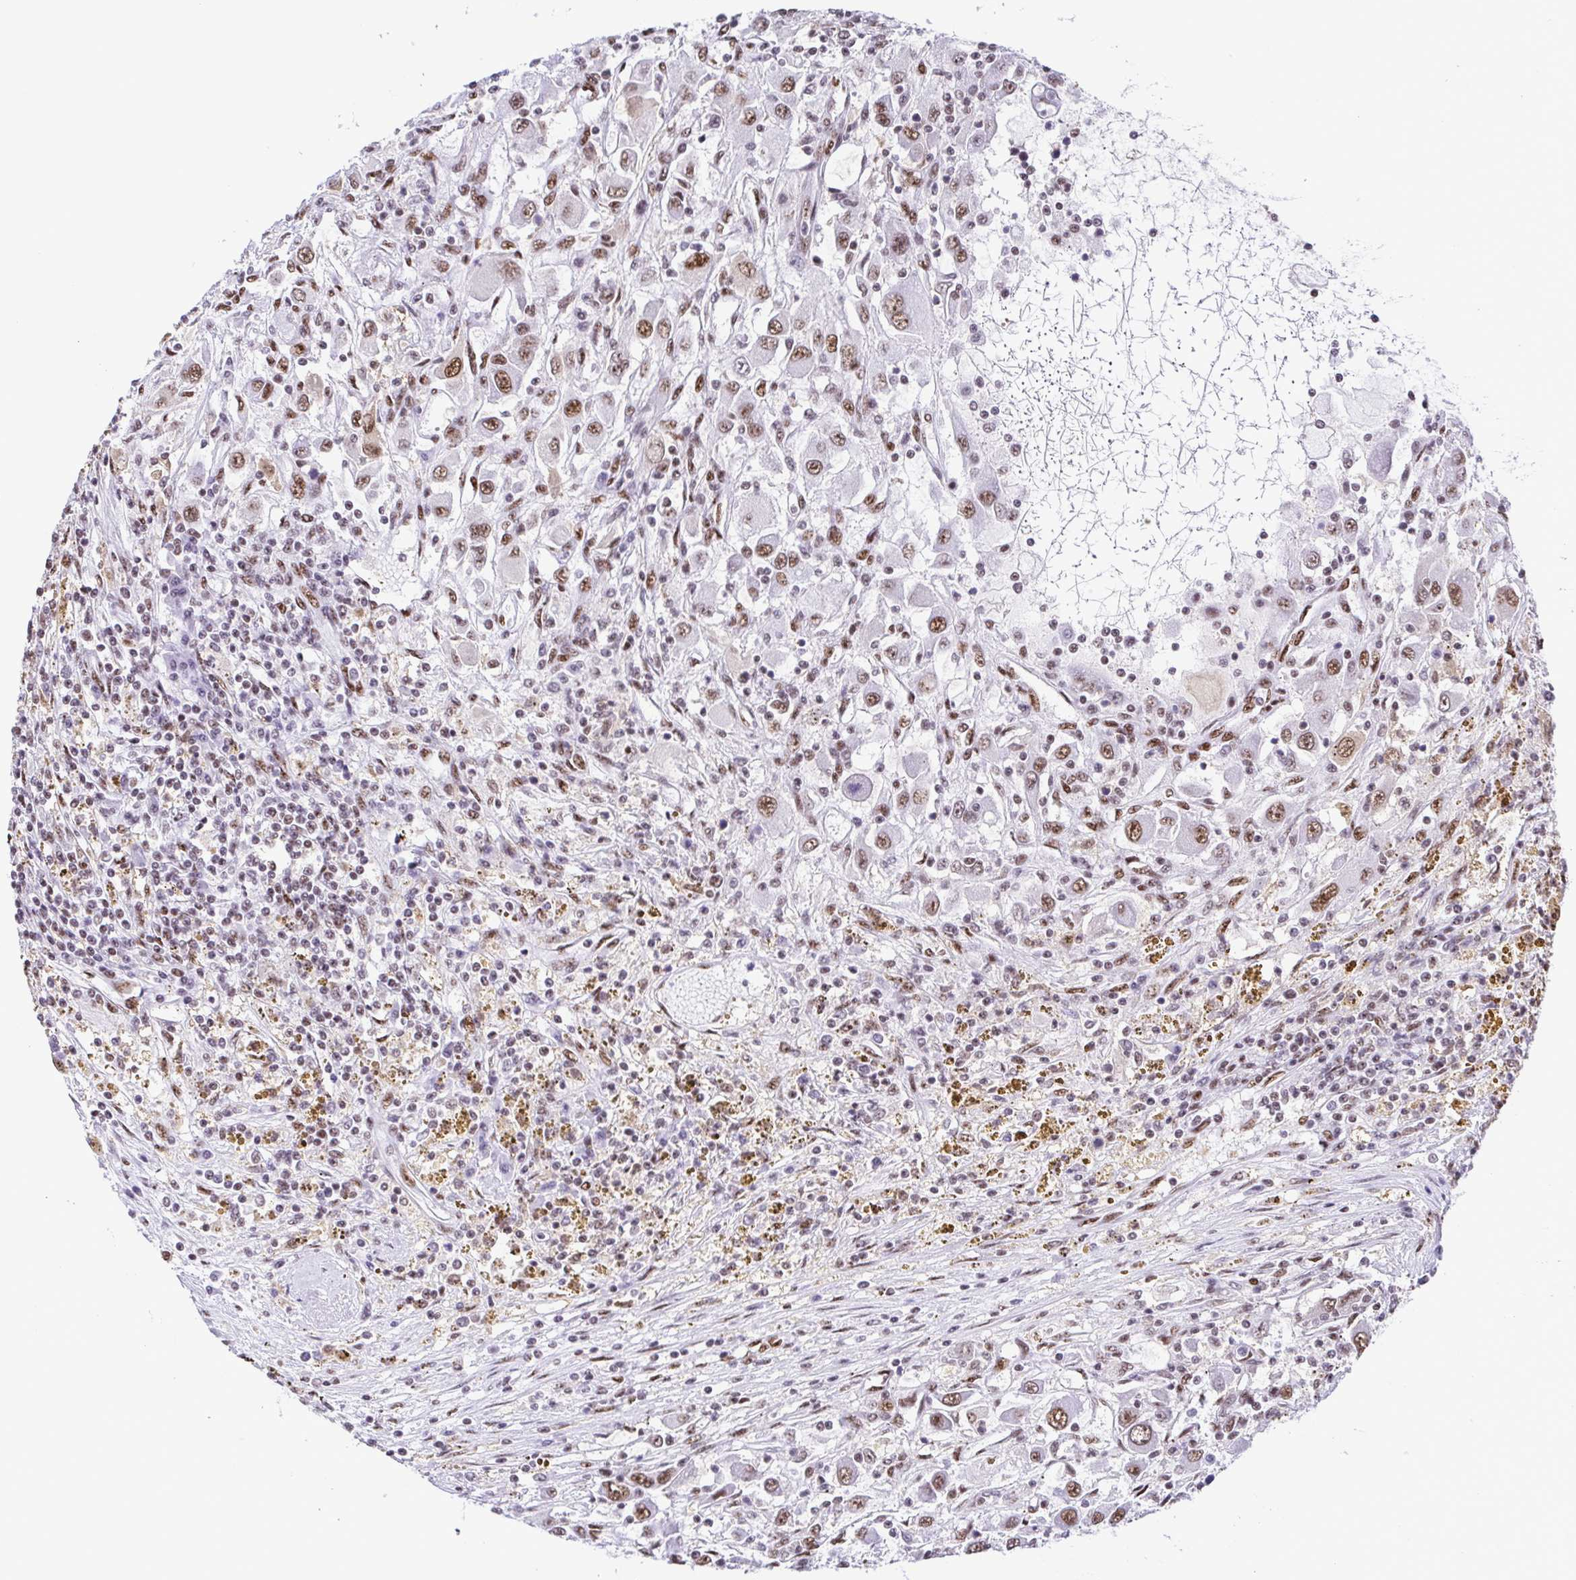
{"staining": {"intensity": "moderate", "quantity": ">75%", "location": "nuclear"}, "tissue": "renal cancer", "cell_type": "Tumor cells", "image_type": "cancer", "snomed": [{"axis": "morphology", "description": "Adenocarcinoma, NOS"}, {"axis": "topography", "description": "Kidney"}], "caption": "High-power microscopy captured an immunohistochemistry histopathology image of adenocarcinoma (renal), revealing moderate nuclear staining in approximately >75% of tumor cells.", "gene": "TRIM28", "patient": {"sex": "female", "age": 67}}